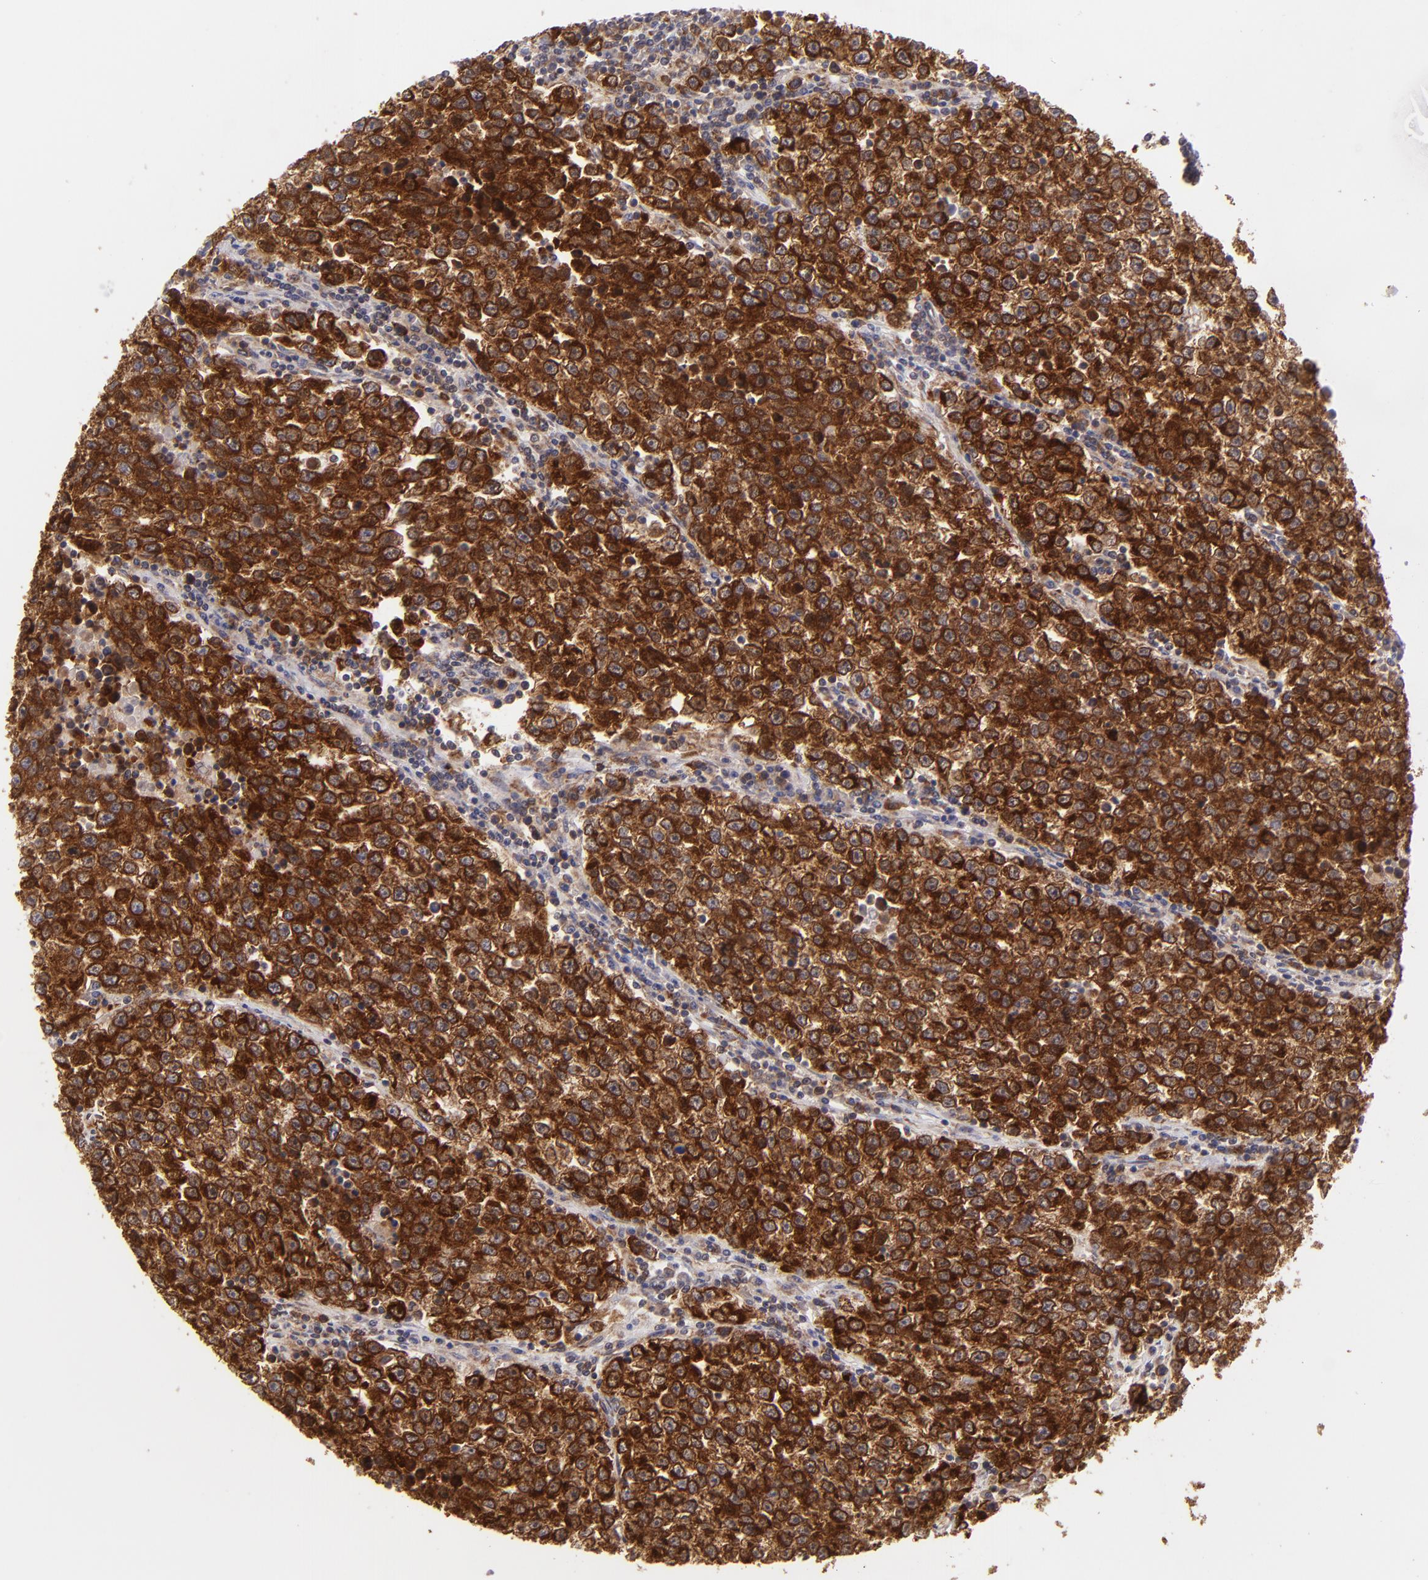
{"staining": {"intensity": "strong", "quantity": ">75%", "location": "cytoplasmic/membranous"}, "tissue": "testis cancer", "cell_type": "Tumor cells", "image_type": "cancer", "snomed": [{"axis": "morphology", "description": "Seminoma, NOS"}, {"axis": "topography", "description": "Testis"}], "caption": "The histopathology image shows staining of testis cancer (seminoma), revealing strong cytoplasmic/membranous protein positivity (brown color) within tumor cells.", "gene": "PTPN13", "patient": {"sex": "male", "age": 36}}